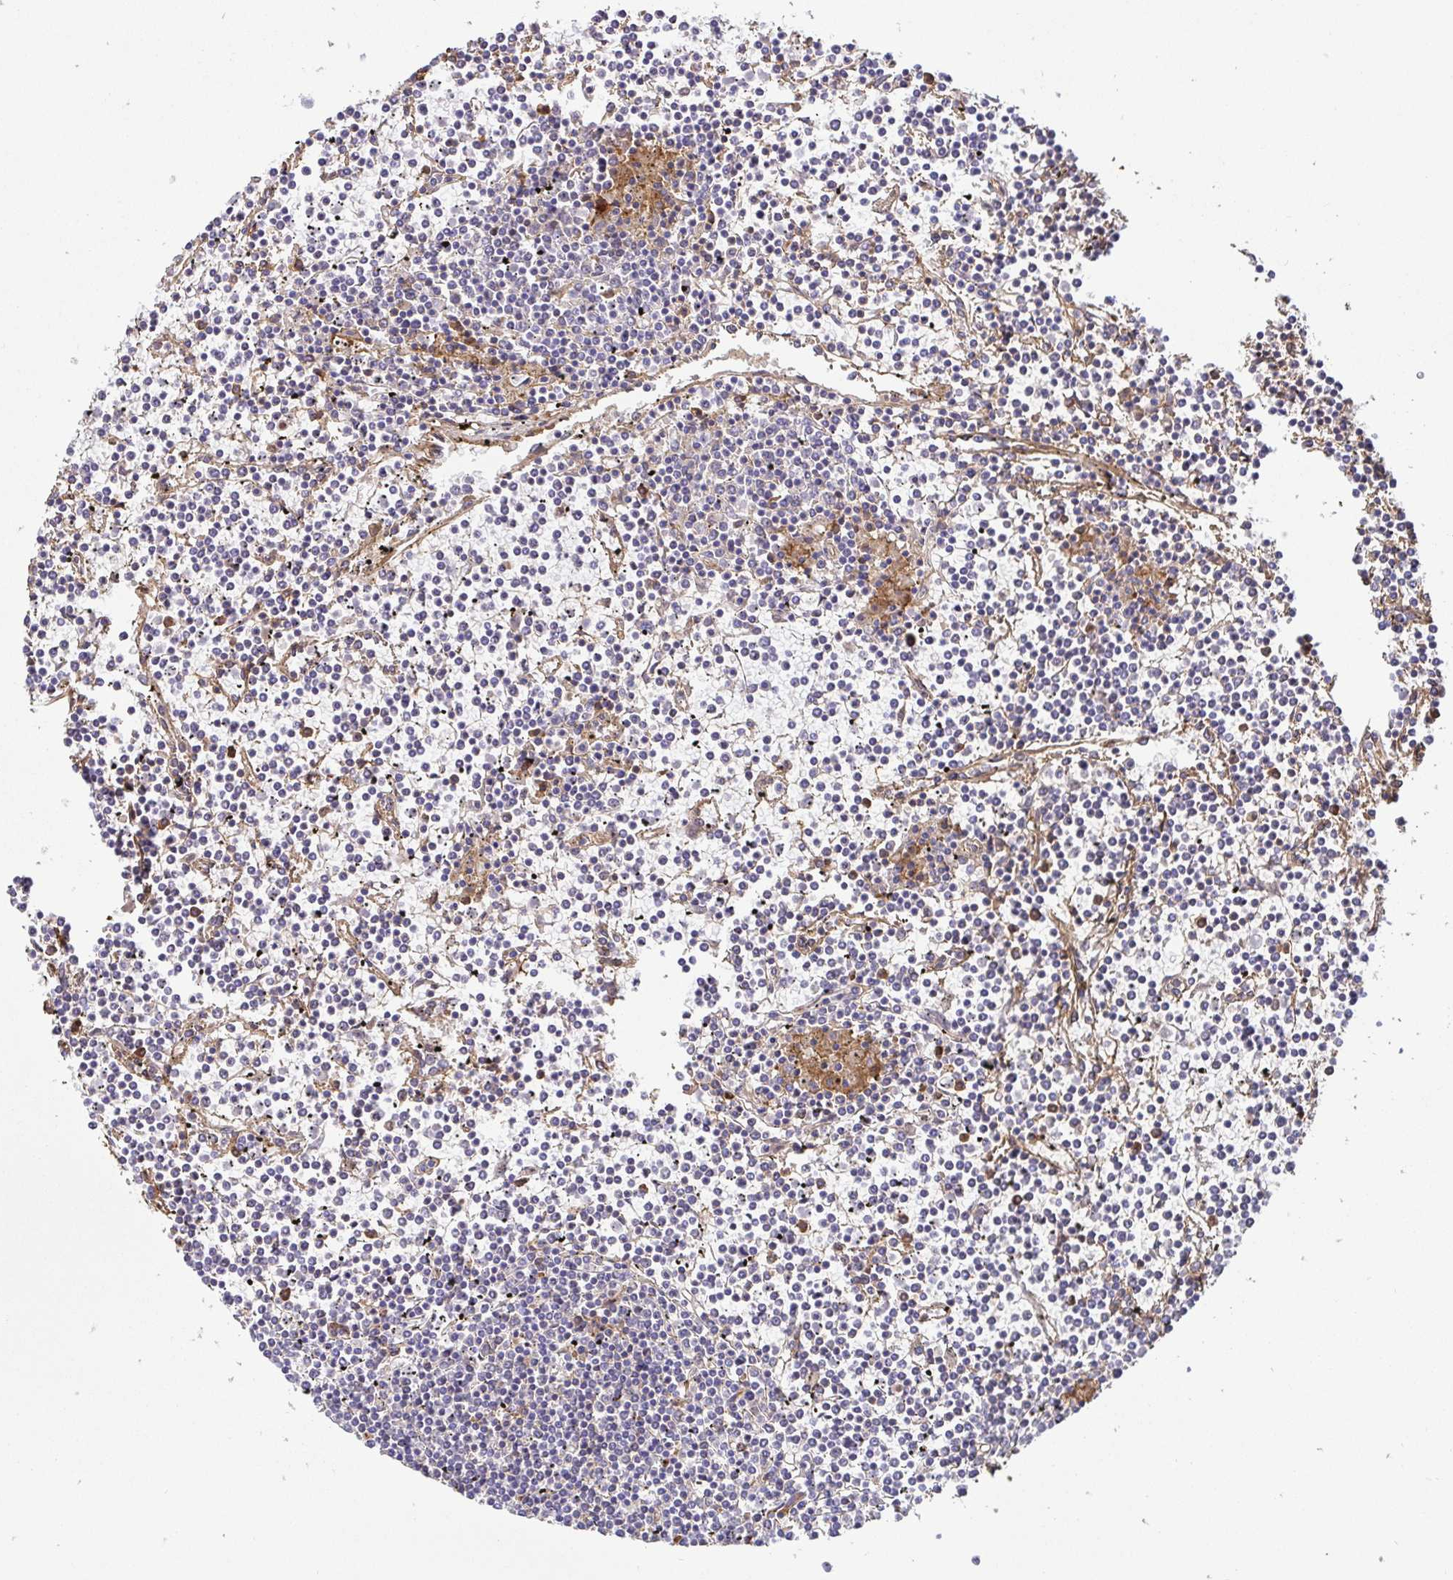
{"staining": {"intensity": "negative", "quantity": "none", "location": "none"}, "tissue": "lymphoma", "cell_type": "Tumor cells", "image_type": "cancer", "snomed": [{"axis": "morphology", "description": "Malignant lymphoma, non-Hodgkin's type, Low grade"}, {"axis": "topography", "description": "Spleen"}], "caption": "This is an immunohistochemistry micrograph of human lymphoma. There is no expression in tumor cells.", "gene": "ANXA2", "patient": {"sex": "female", "age": 19}}